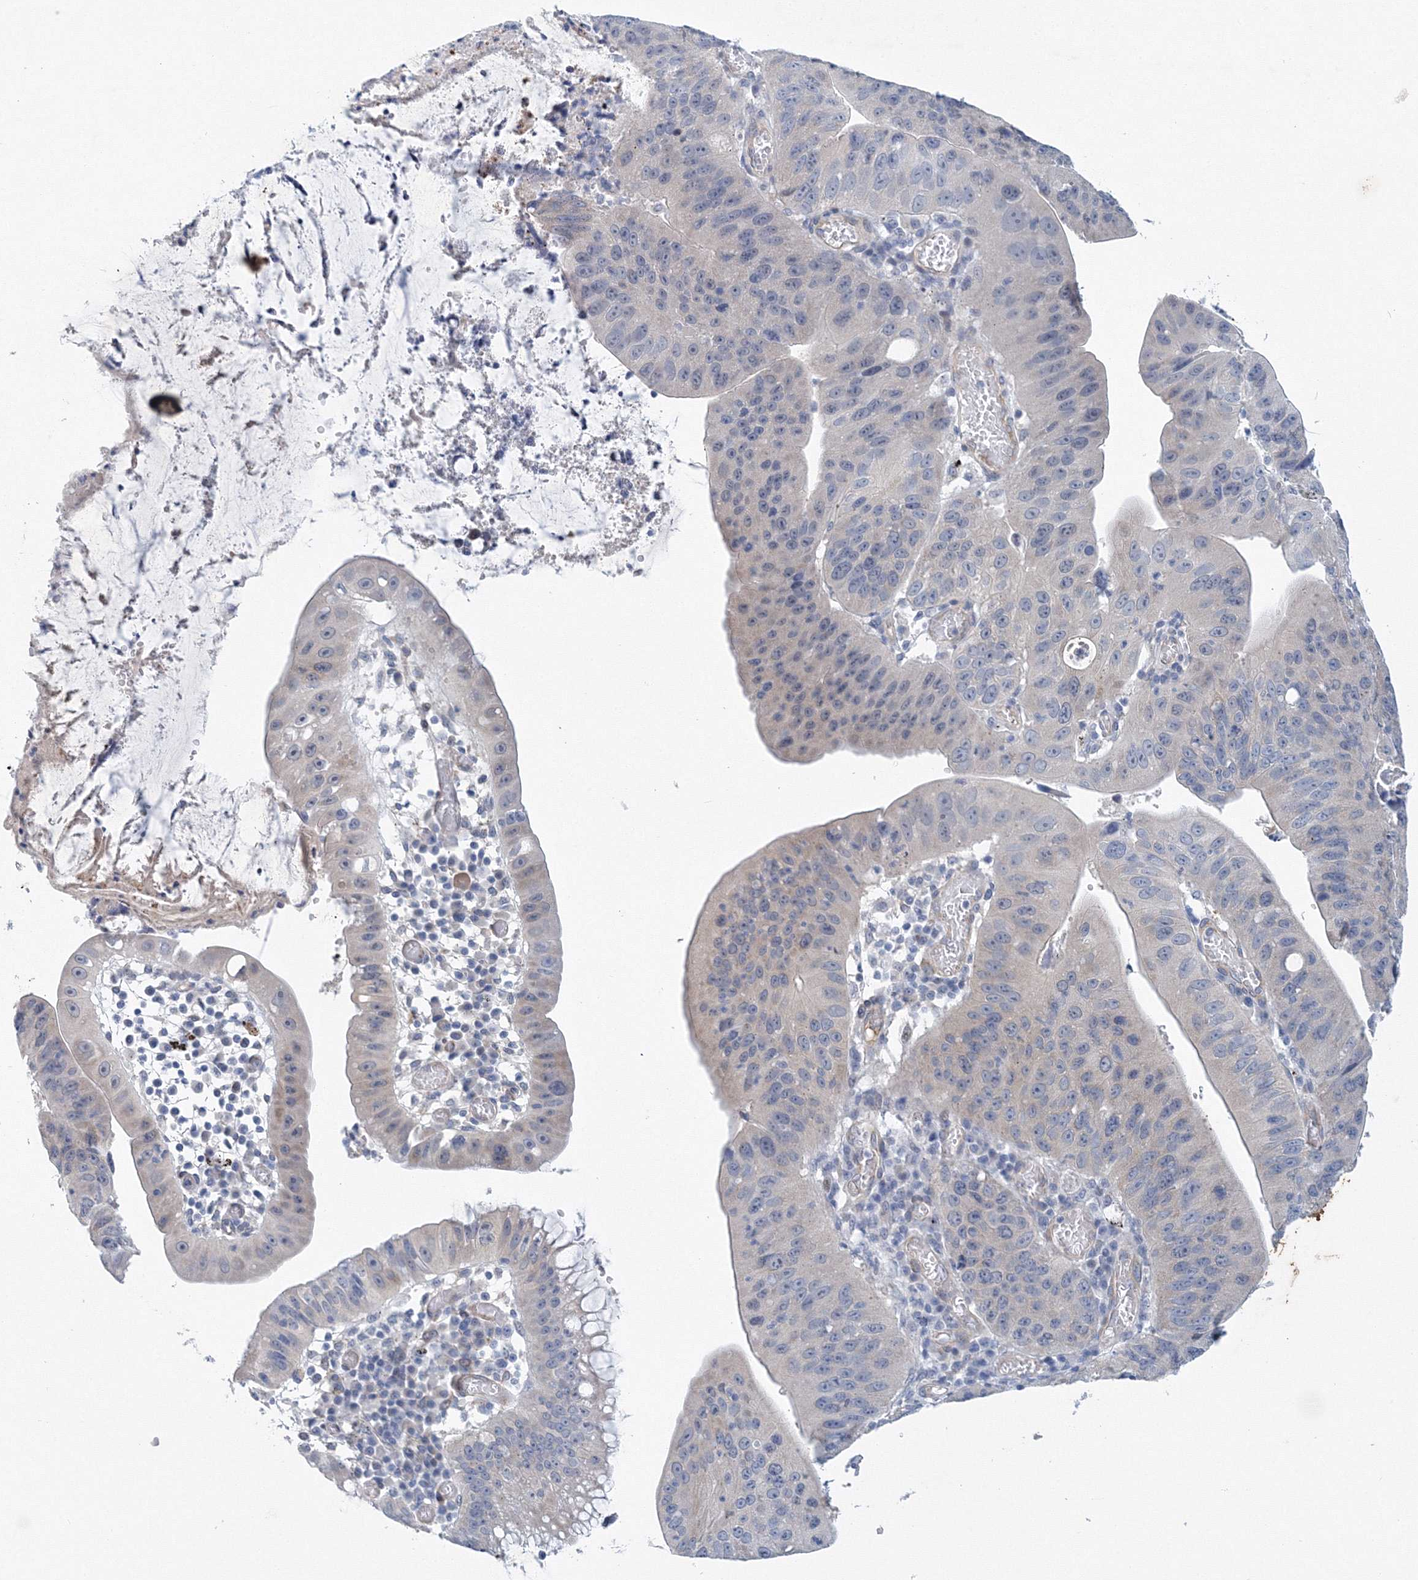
{"staining": {"intensity": "negative", "quantity": "none", "location": "none"}, "tissue": "stomach cancer", "cell_type": "Tumor cells", "image_type": "cancer", "snomed": [{"axis": "morphology", "description": "Adenocarcinoma, NOS"}, {"axis": "topography", "description": "Stomach"}], "caption": "Histopathology image shows no protein expression in tumor cells of adenocarcinoma (stomach) tissue.", "gene": "TANC1", "patient": {"sex": "male", "age": 59}}